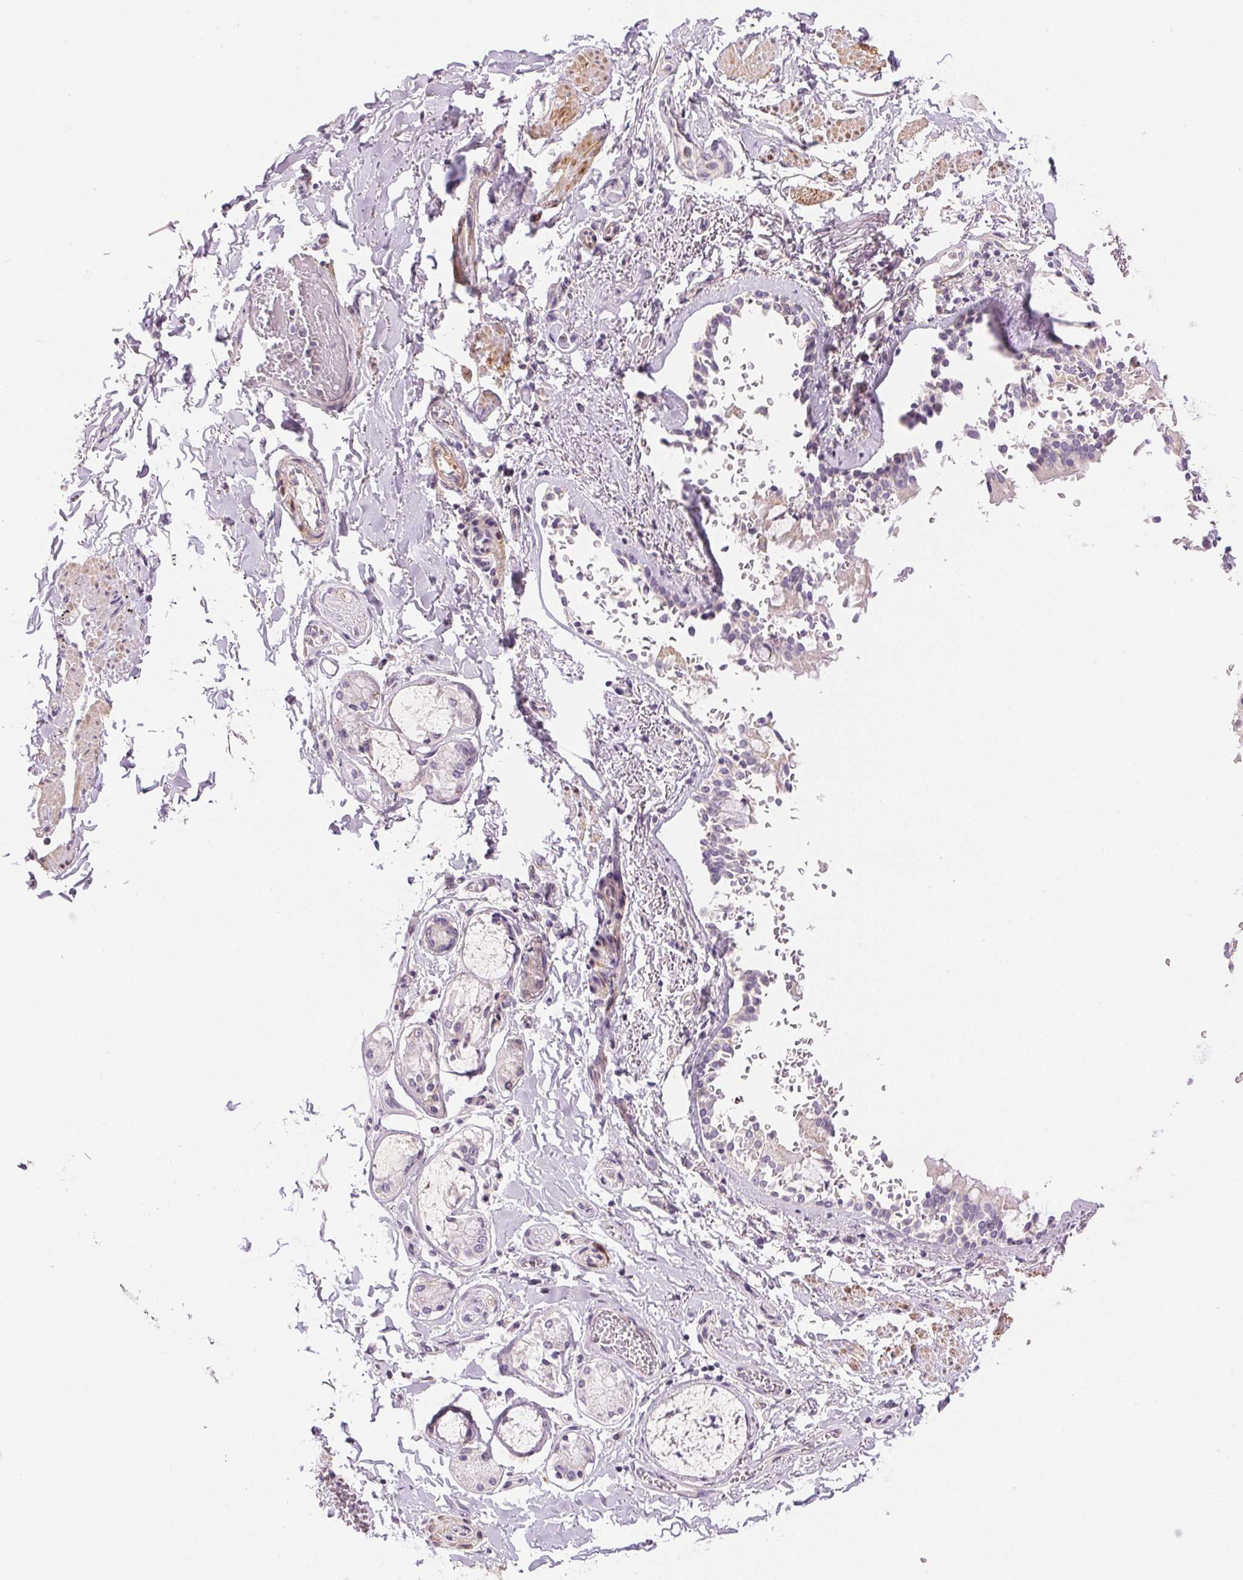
{"staining": {"intensity": "negative", "quantity": "none", "location": "none"}, "tissue": "soft tissue", "cell_type": "Fibroblasts", "image_type": "normal", "snomed": [{"axis": "morphology", "description": "Normal tissue, NOS"}, {"axis": "topography", "description": "Cartilage tissue"}, {"axis": "topography", "description": "Bronchus"}, {"axis": "topography", "description": "Peripheral nerve tissue"}], "caption": "Fibroblasts show no significant positivity in benign soft tissue.", "gene": "SMTN", "patient": {"sex": "male", "age": 67}}